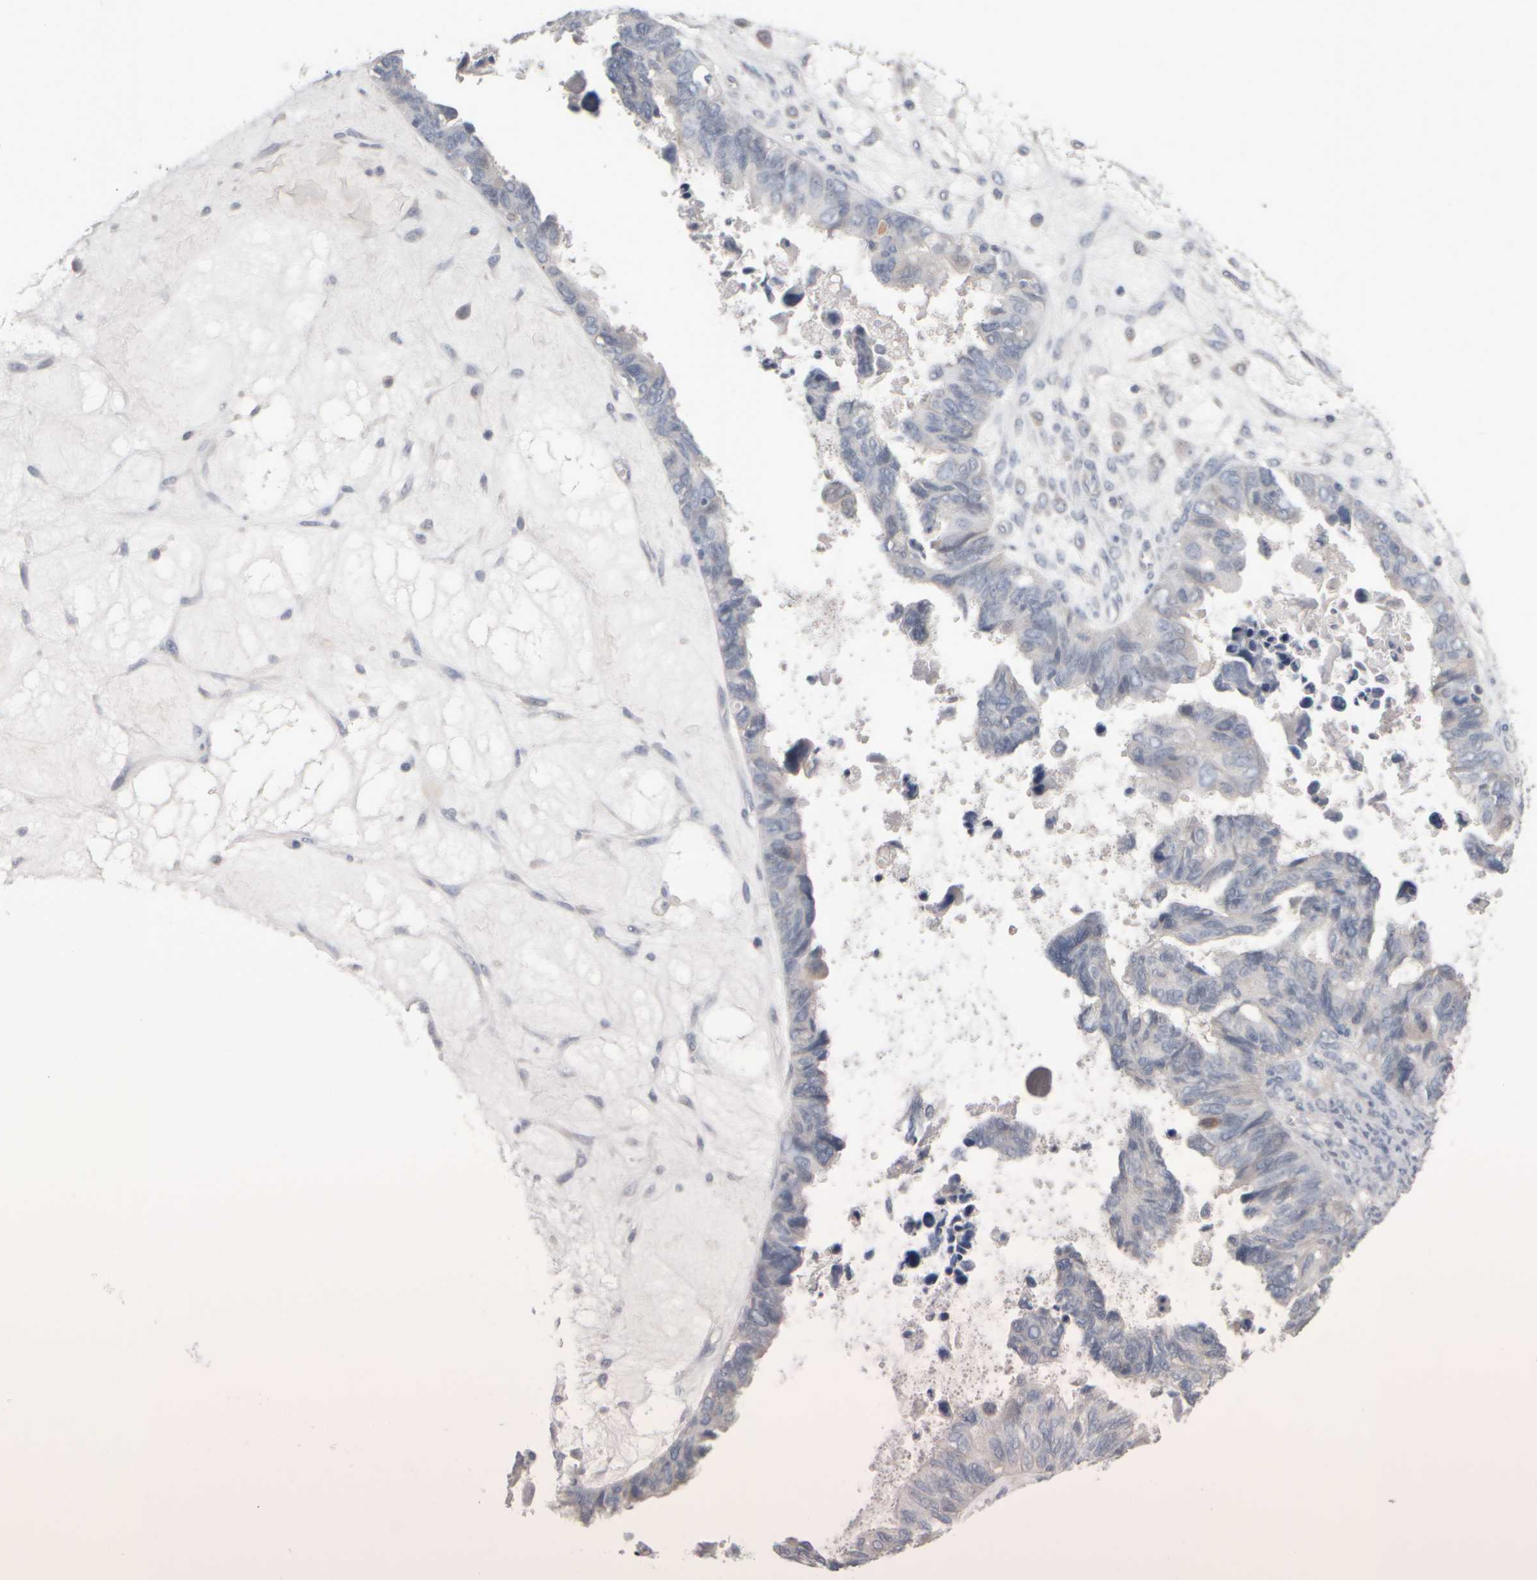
{"staining": {"intensity": "negative", "quantity": "none", "location": "none"}, "tissue": "ovarian cancer", "cell_type": "Tumor cells", "image_type": "cancer", "snomed": [{"axis": "morphology", "description": "Cystadenocarcinoma, serous, NOS"}, {"axis": "topography", "description": "Ovary"}], "caption": "Ovarian cancer stained for a protein using immunohistochemistry (IHC) displays no staining tumor cells.", "gene": "EPHX2", "patient": {"sex": "female", "age": 79}}